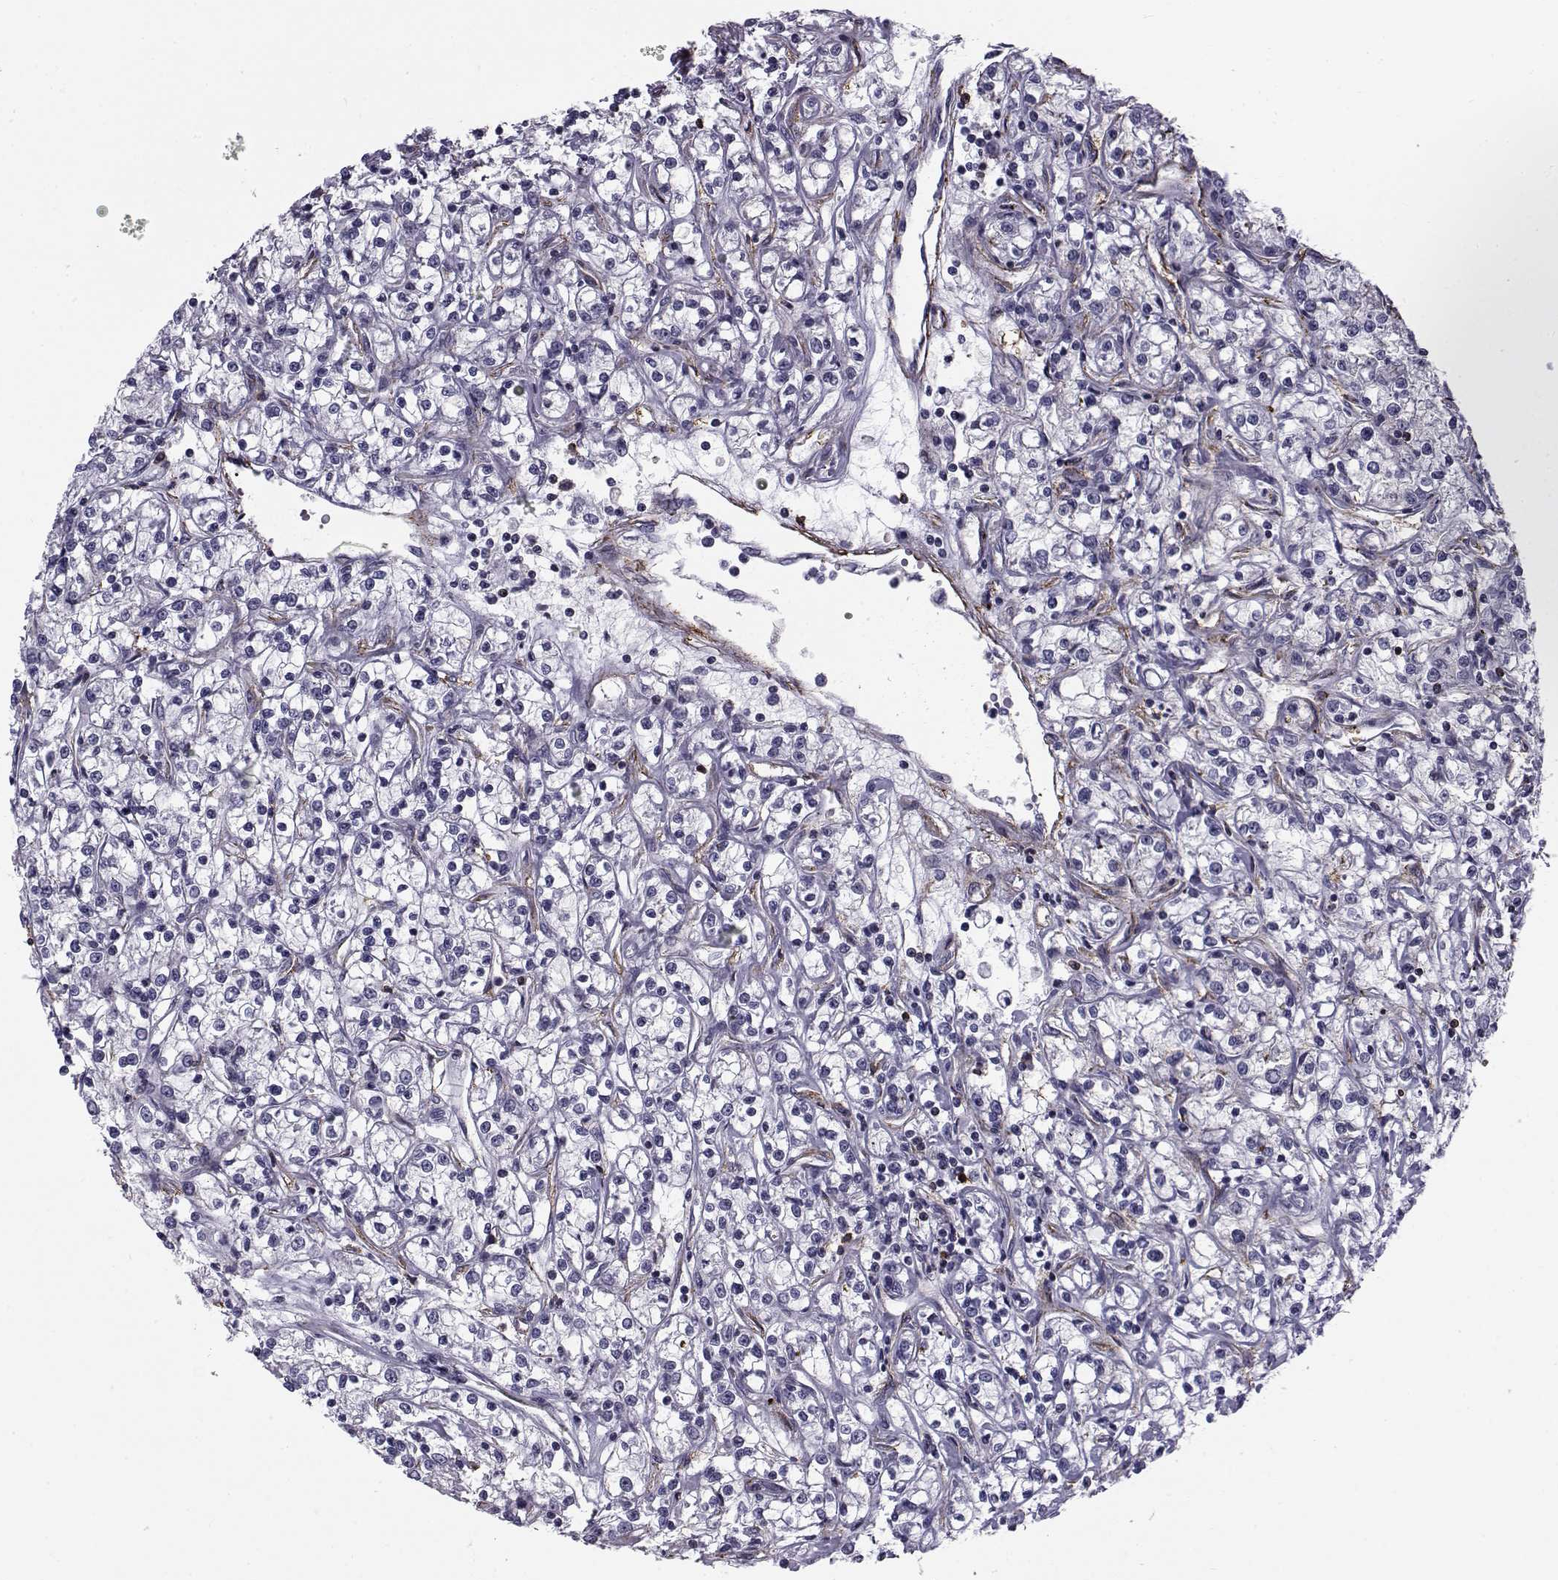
{"staining": {"intensity": "negative", "quantity": "none", "location": "none"}, "tissue": "renal cancer", "cell_type": "Tumor cells", "image_type": "cancer", "snomed": [{"axis": "morphology", "description": "Adenocarcinoma, NOS"}, {"axis": "topography", "description": "Kidney"}], "caption": "The image shows no significant expression in tumor cells of renal cancer (adenocarcinoma).", "gene": "LRRC27", "patient": {"sex": "female", "age": 59}}